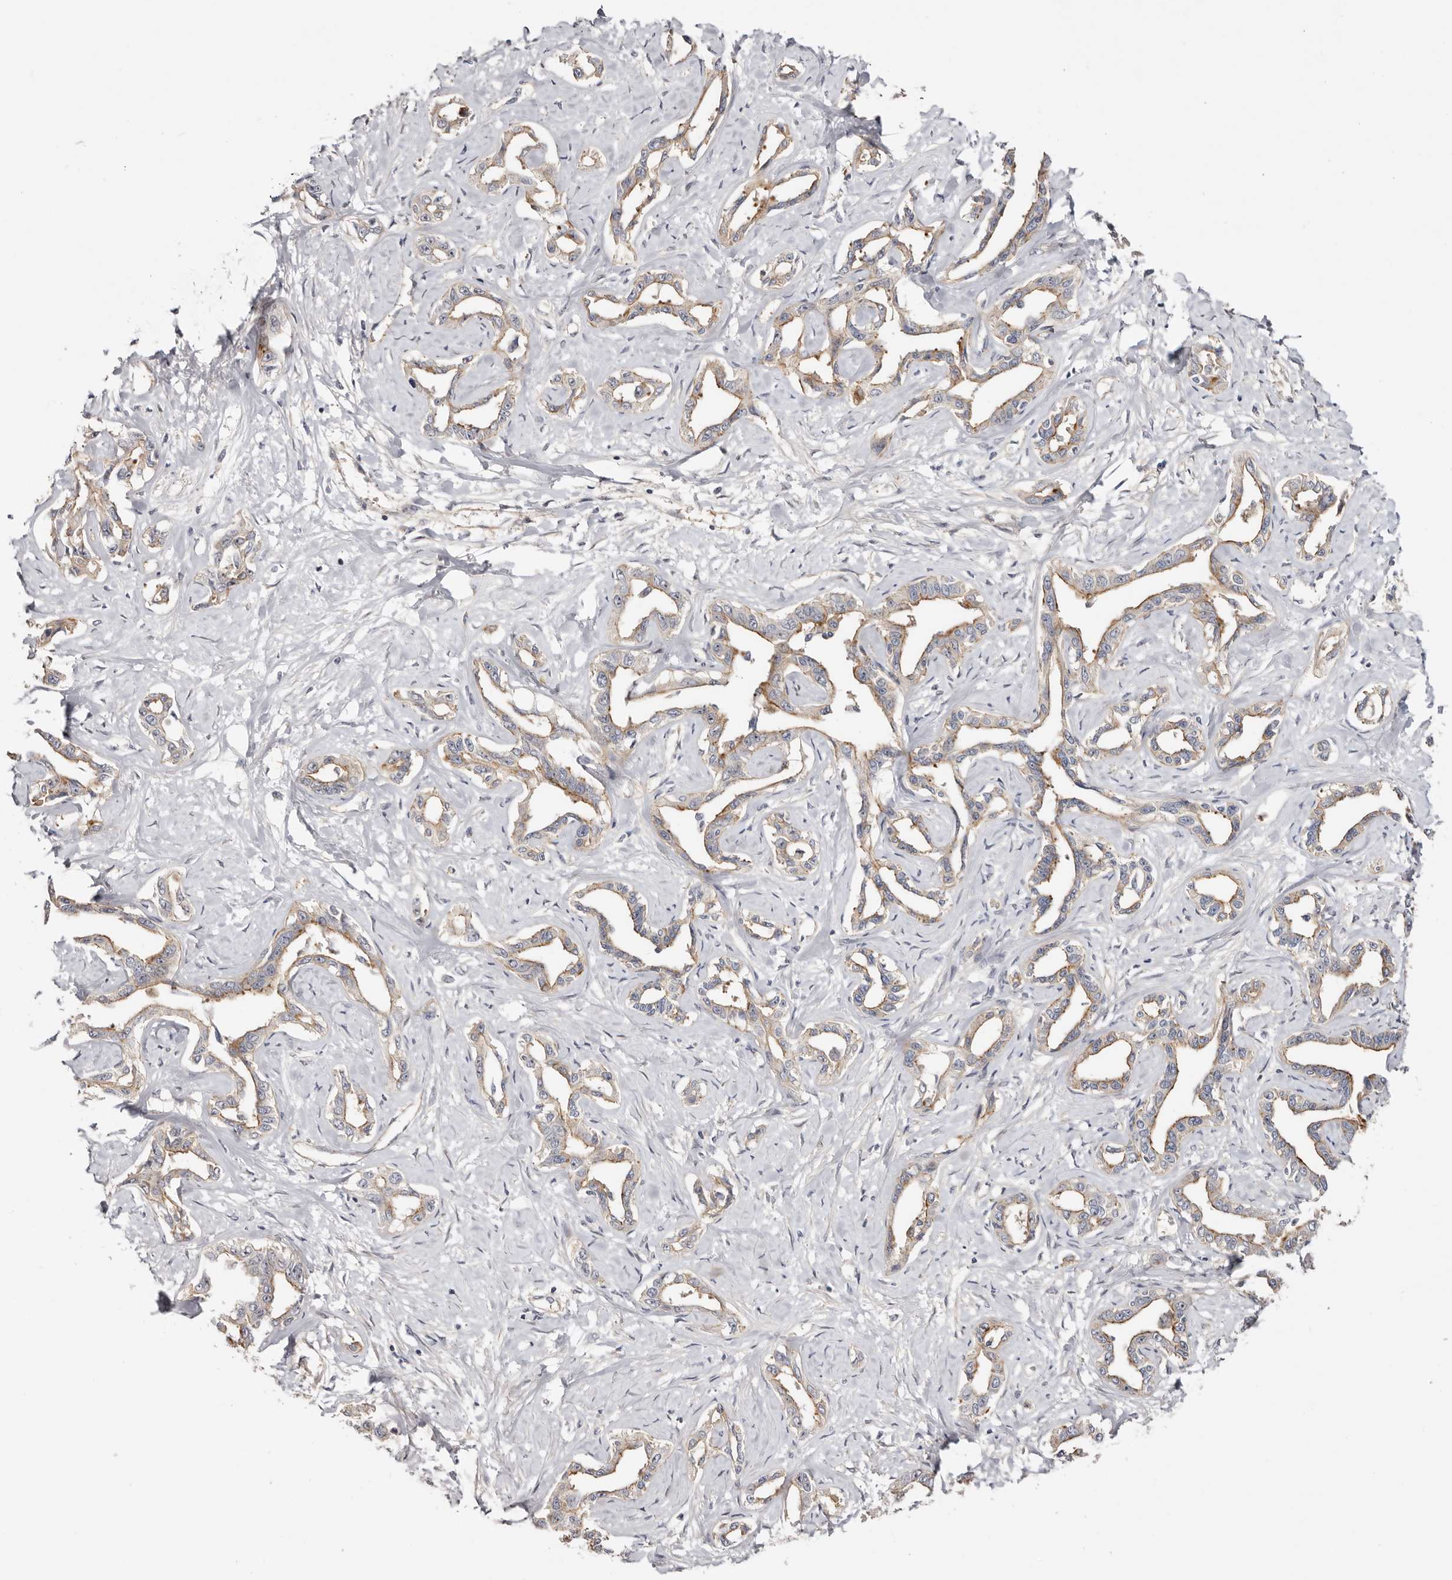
{"staining": {"intensity": "moderate", "quantity": "<25%", "location": "cytoplasmic/membranous"}, "tissue": "liver cancer", "cell_type": "Tumor cells", "image_type": "cancer", "snomed": [{"axis": "morphology", "description": "Cholangiocarcinoma"}, {"axis": "topography", "description": "Liver"}], "caption": "About <25% of tumor cells in human liver cholangiocarcinoma display moderate cytoplasmic/membranous protein staining as visualized by brown immunohistochemical staining.", "gene": "PANK4", "patient": {"sex": "male", "age": 59}}